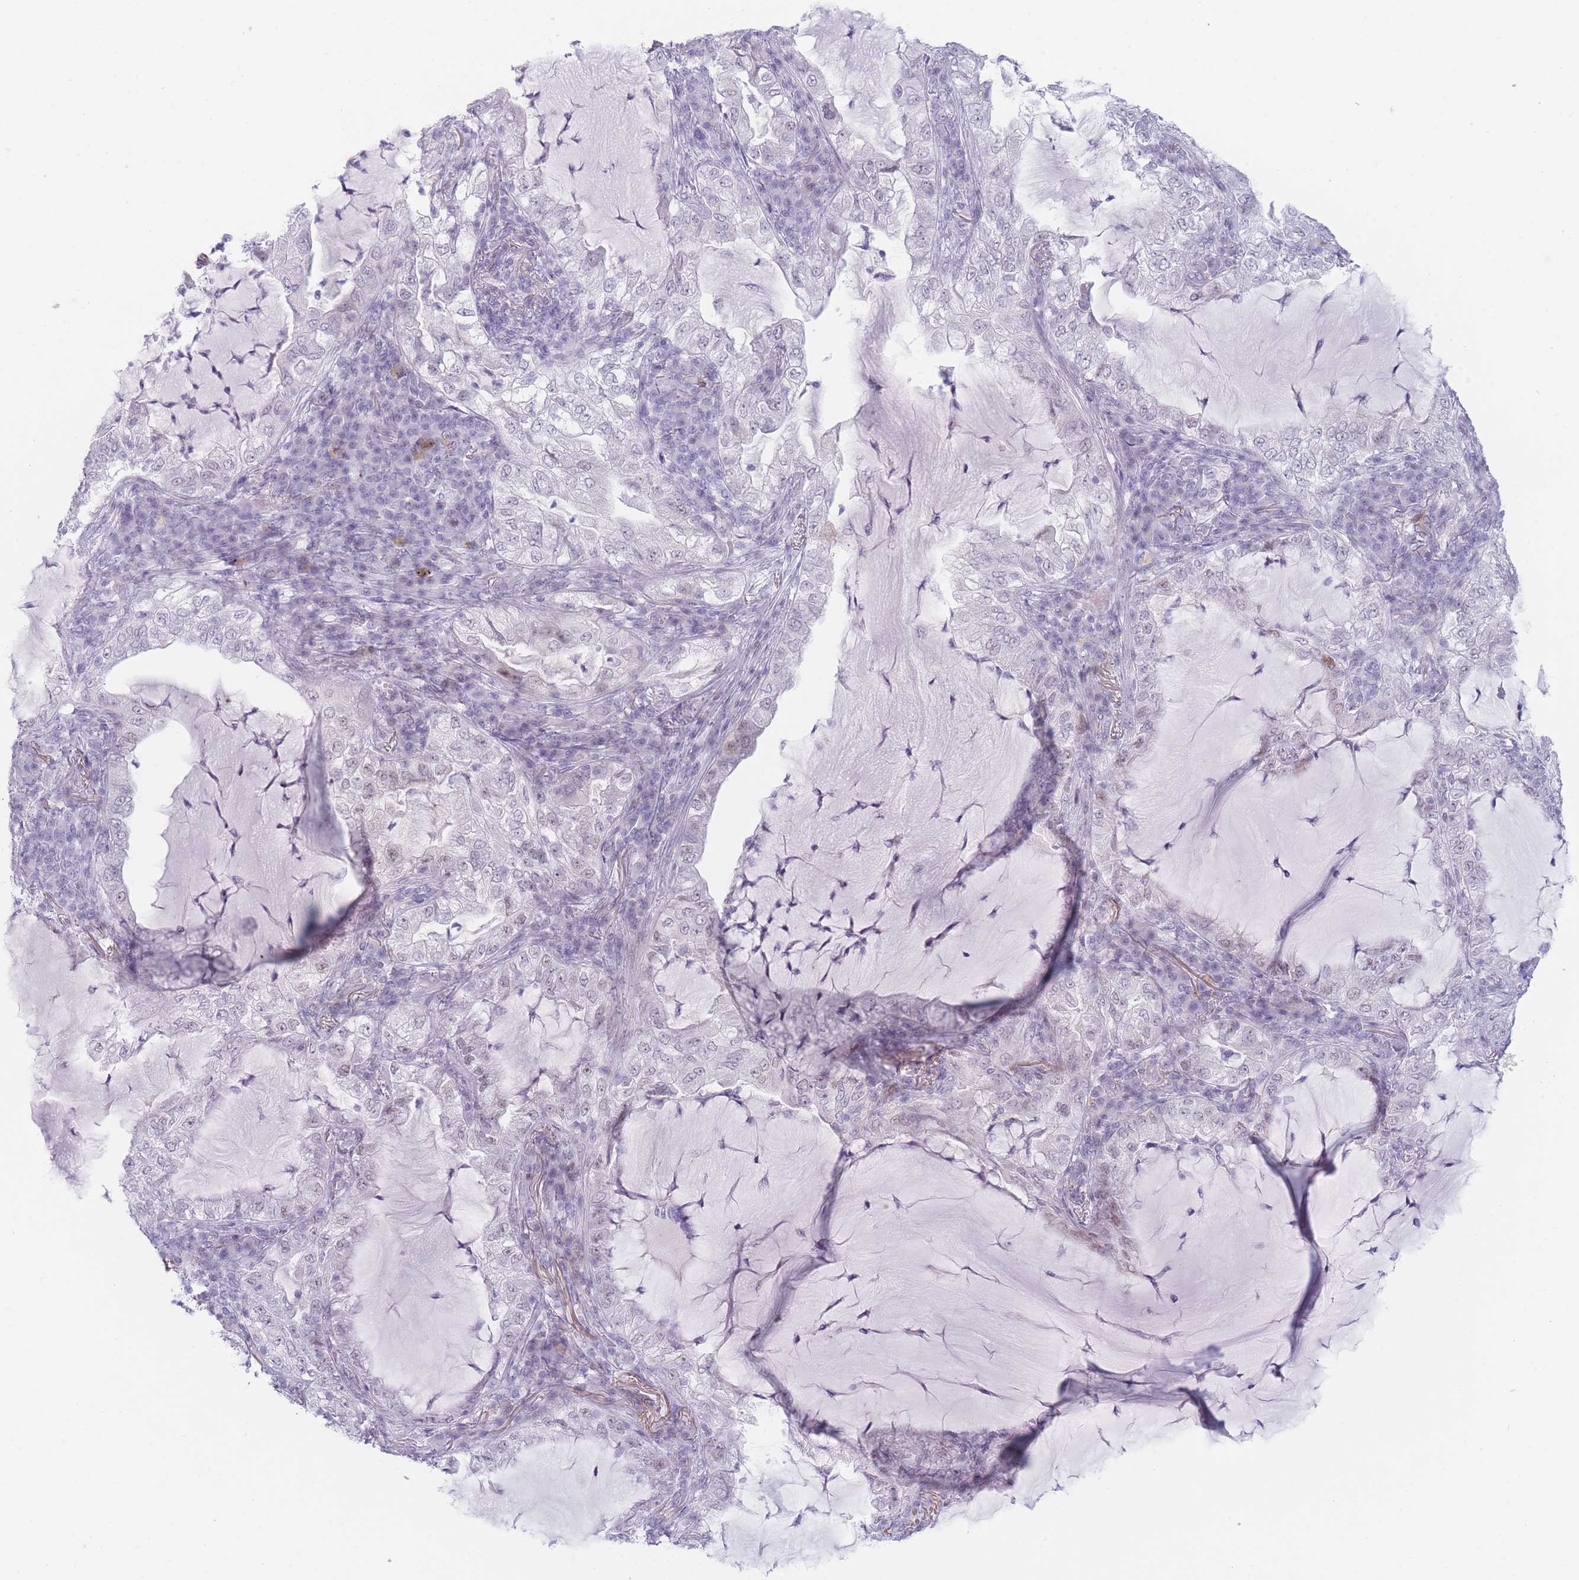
{"staining": {"intensity": "negative", "quantity": "none", "location": "none"}, "tissue": "lung cancer", "cell_type": "Tumor cells", "image_type": "cancer", "snomed": [{"axis": "morphology", "description": "Adenocarcinoma, NOS"}, {"axis": "topography", "description": "Lung"}], "caption": "Protein analysis of adenocarcinoma (lung) displays no significant staining in tumor cells.", "gene": "IFNA6", "patient": {"sex": "female", "age": 73}}